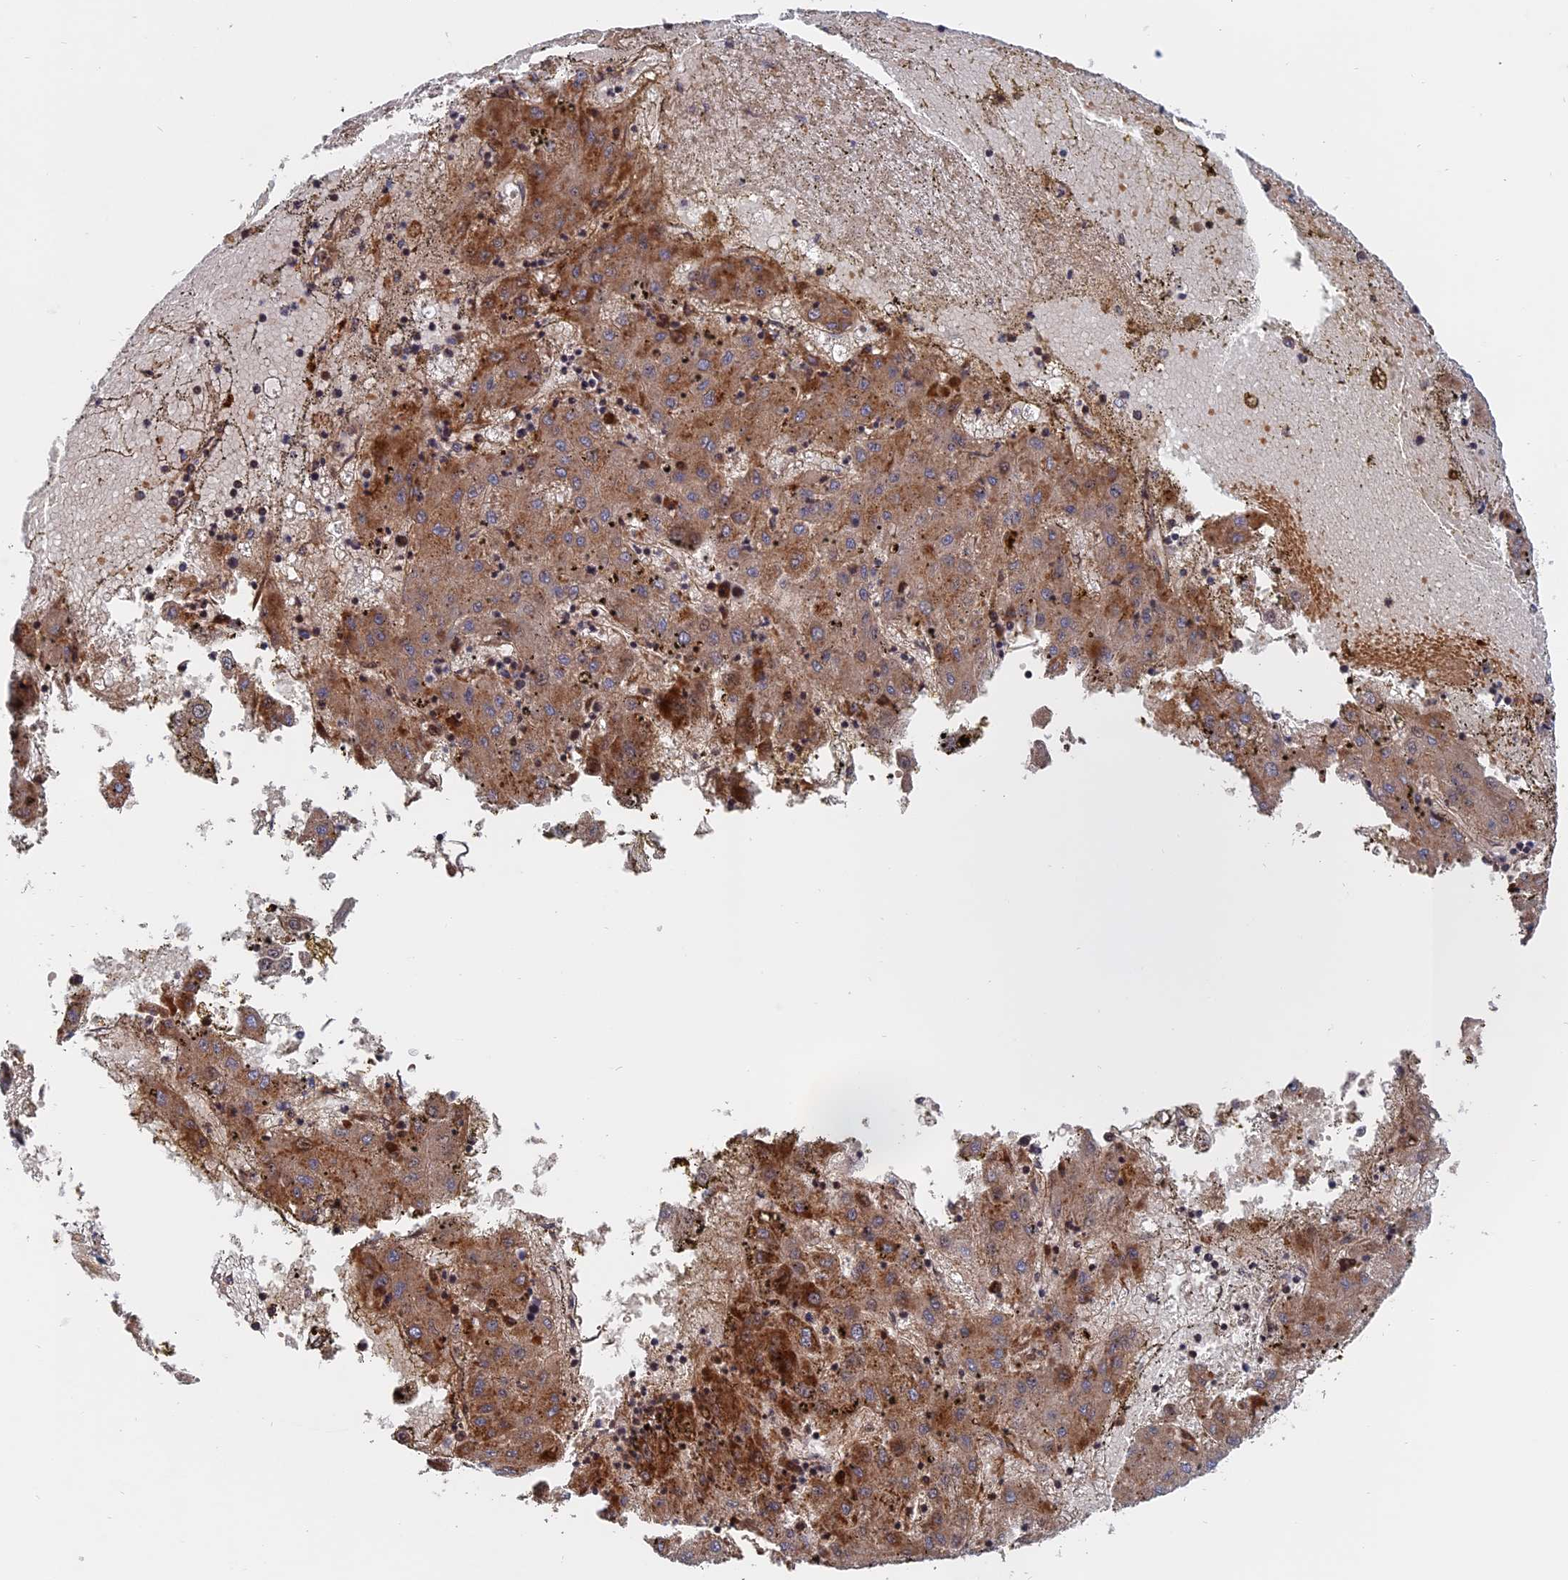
{"staining": {"intensity": "moderate", "quantity": ">75%", "location": "cytoplasmic/membranous"}, "tissue": "liver cancer", "cell_type": "Tumor cells", "image_type": "cancer", "snomed": [{"axis": "morphology", "description": "Carcinoma, Hepatocellular, NOS"}, {"axis": "topography", "description": "Liver"}], "caption": "Hepatocellular carcinoma (liver) was stained to show a protein in brown. There is medium levels of moderate cytoplasmic/membranous positivity in about >75% of tumor cells.", "gene": "TRAPPC2L", "patient": {"sex": "male", "age": 72}}